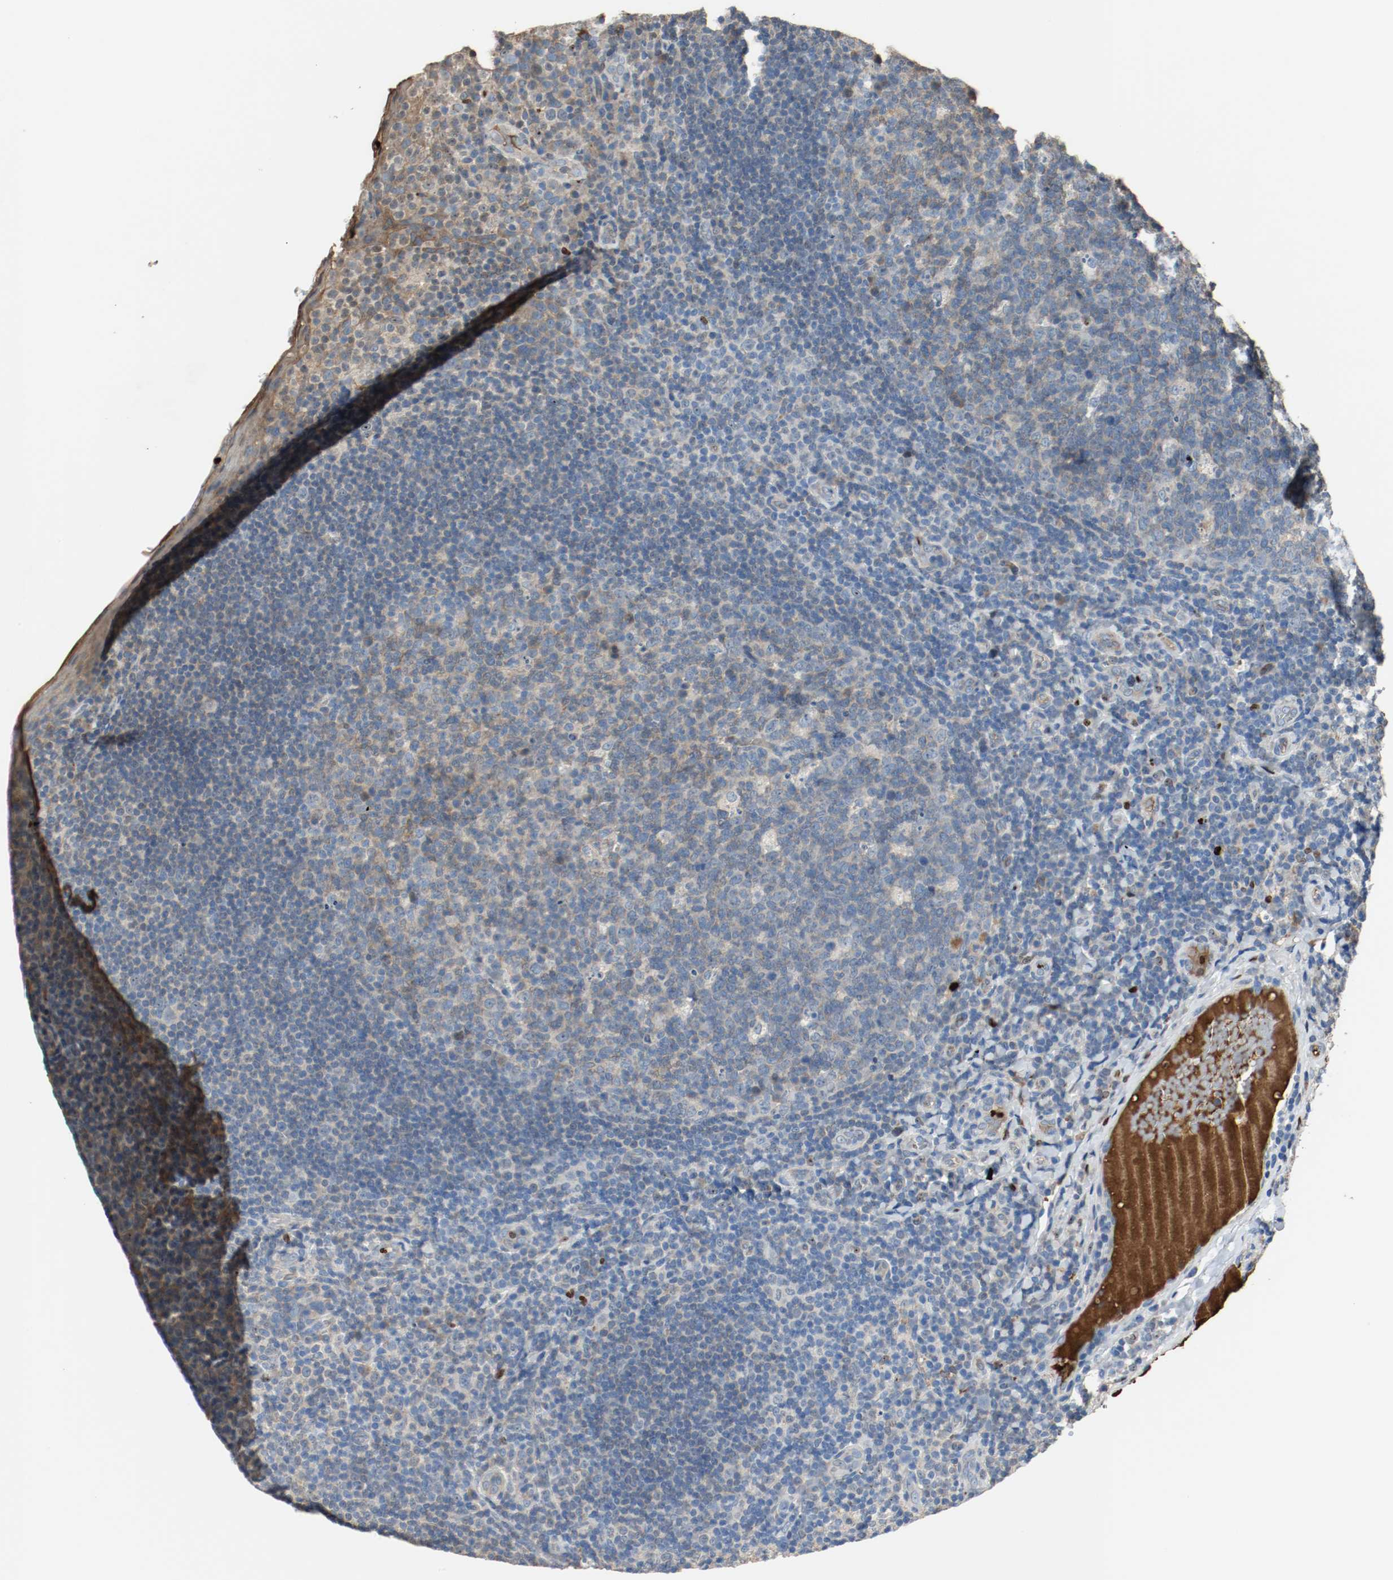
{"staining": {"intensity": "weak", "quantity": "<25%", "location": "cytoplasmic/membranous"}, "tissue": "tonsil", "cell_type": "Germinal center cells", "image_type": "normal", "snomed": [{"axis": "morphology", "description": "Normal tissue, NOS"}, {"axis": "topography", "description": "Tonsil"}], "caption": "Protein analysis of benign tonsil reveals no significant expression in germinal center cells. (Immunohistochemistry (ihc), brightfield microscopy, high magnification).", "gene": "BLK", "patient": {"sex": "male", "age": 17}}